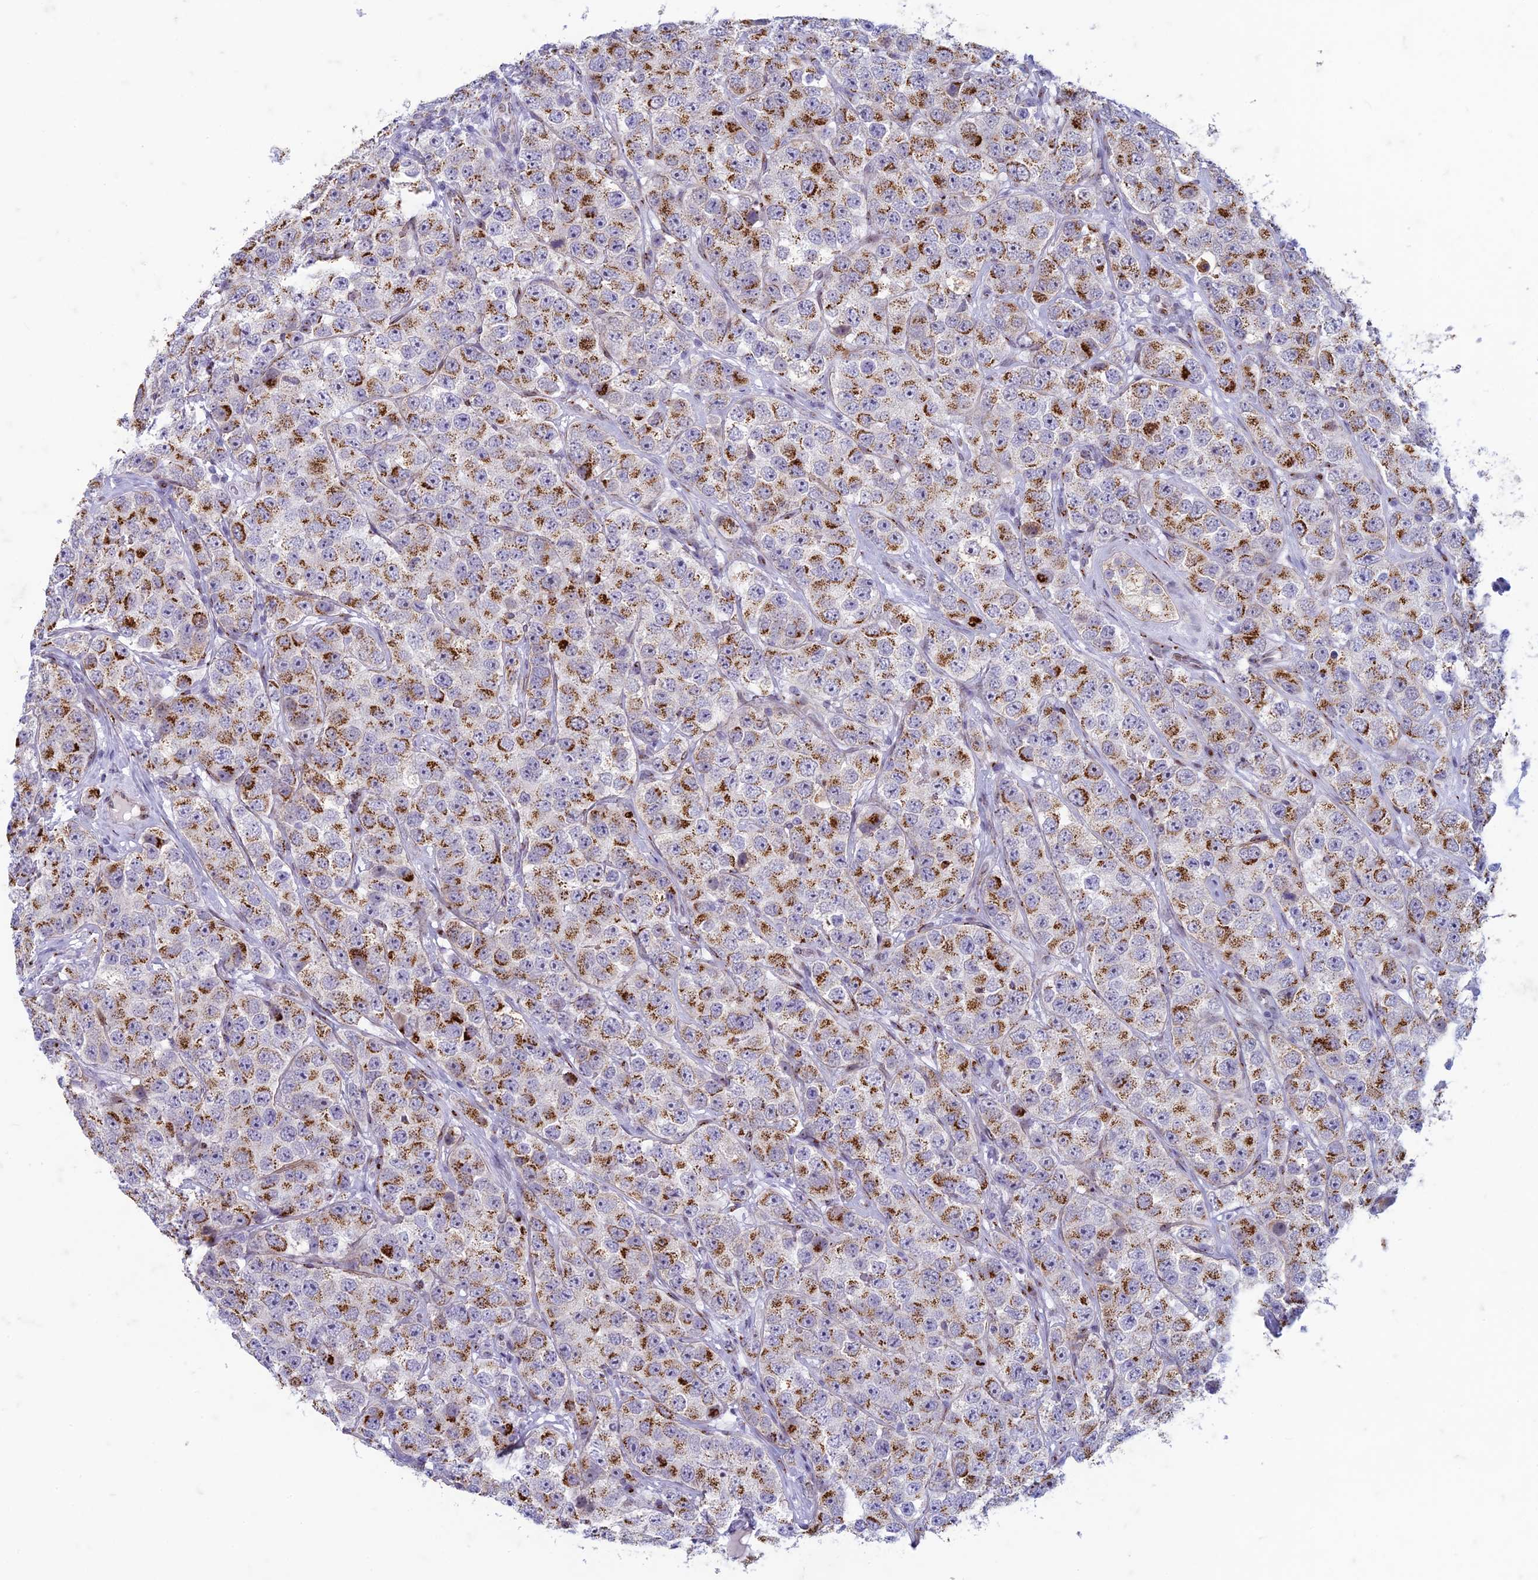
{"staining": {"intensity": "strong", "quantity": "25%-75%", "location": "cytoplasmic/membranous"}, "tissue": "testis cancer", "cell_type": "Tumor cells", "image_type": "cancer", "snomed": [{"axis": "morphology", "description": "Seminoma, NOS"}, {"axis": "topography", "description": "Testis"}], "caption": "Tumor cells display high levels of strong cytoplasmic/membranous expression in approximately 25%-75% of cells in testis cancer.", "gene": "FAM3C", "patient": {"sex": "male", "age": 28}}